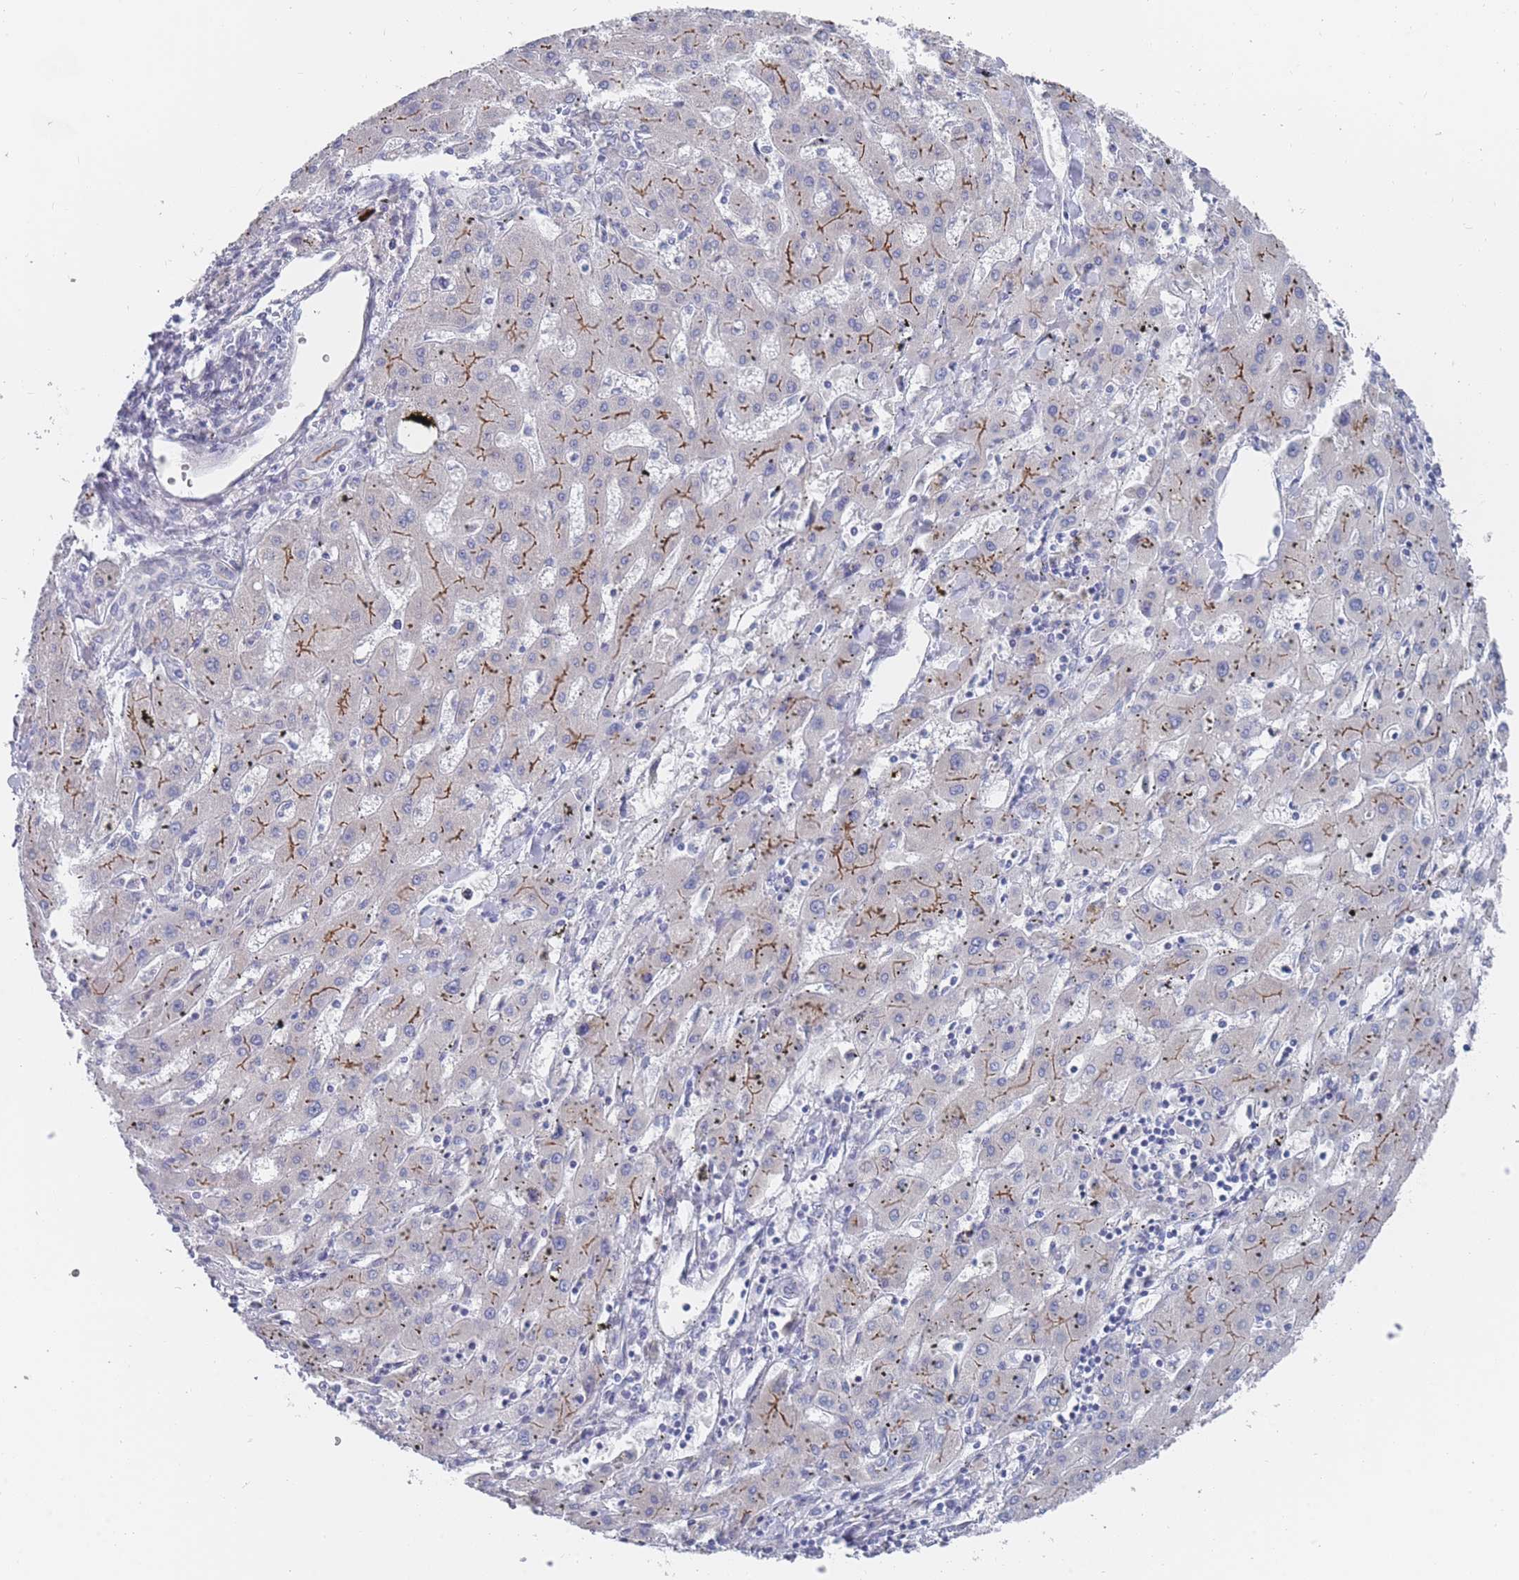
{"staining": {"intensity": "negative", "quantity": "none", "location": "none"}, "tissue": "liver cancer", "cell_type": "Tumor cells", "image_type": "cancer", "snomed": [{"axis": "morphology", "description": "Carcinoma, Hepatocellular, NOS"}, {"axis": "topography", "description": "Liver"}], "caption": "IHC photomicrograph of liver cancer stained for a protein (brown), which displays no expression in tumor cells.", "gene": "PIGU", "patient": {"sex": "male", "age": 72}}